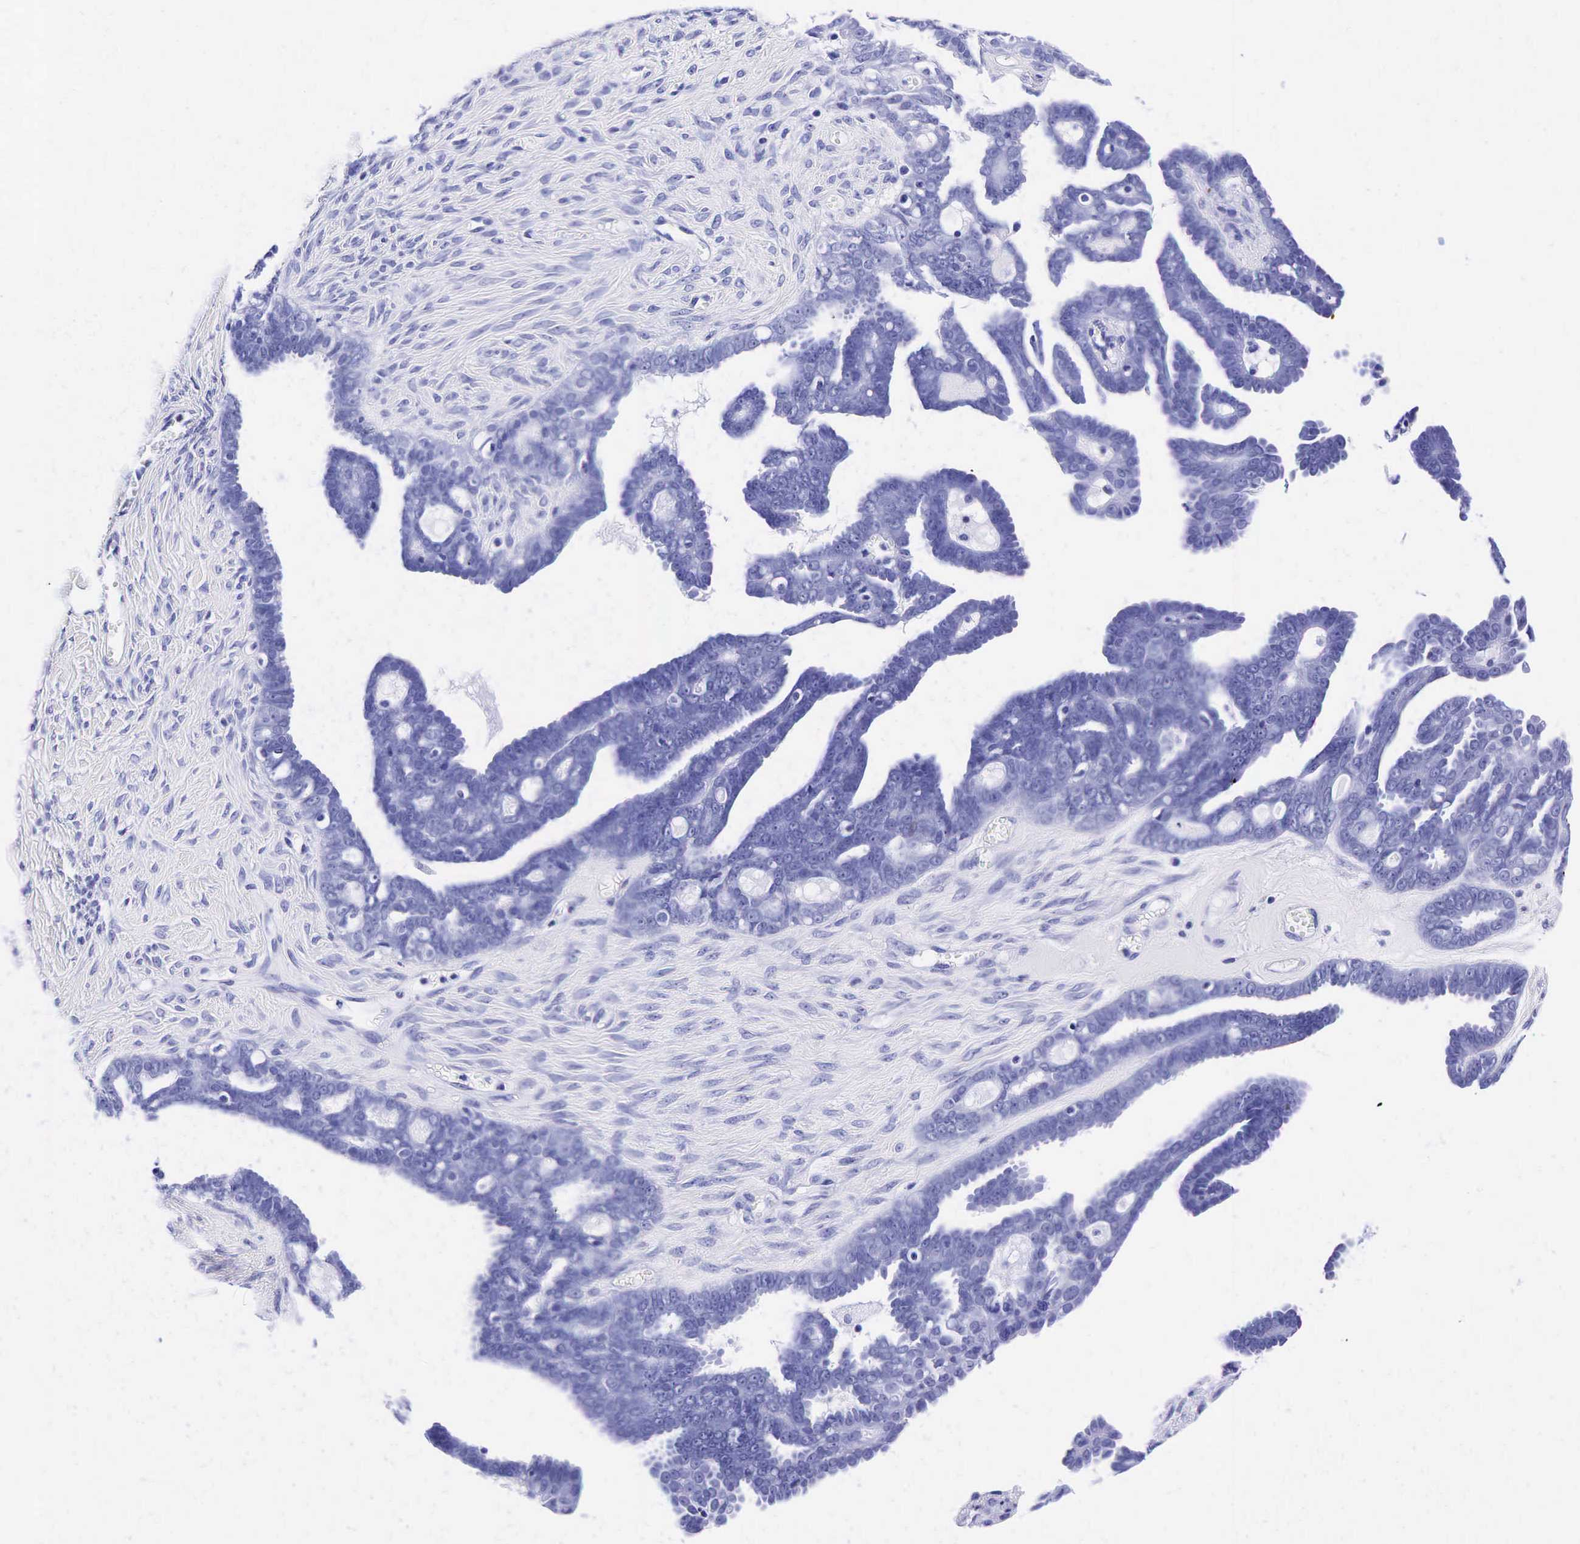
{"staining": {"intensity": "negative", "quantity": "none", "location": "none"}, "tissue": "ovarian cancer", "cell_type": "Tumor cells", "image_type": "cancer", "snomed": [{"axis": "morphology", "description": "Cystadenocarcinoma, serous, NOS"}, {"axis": "topography", "description": "Ovary"}], "caption": "Immunohistochemical staining of human serous cystadenocarcinoma (ovarian) exhibits no significant positivity in tumor cells.", "gene": "KLK3", "patient": {"sex": "female", "age": 71}}